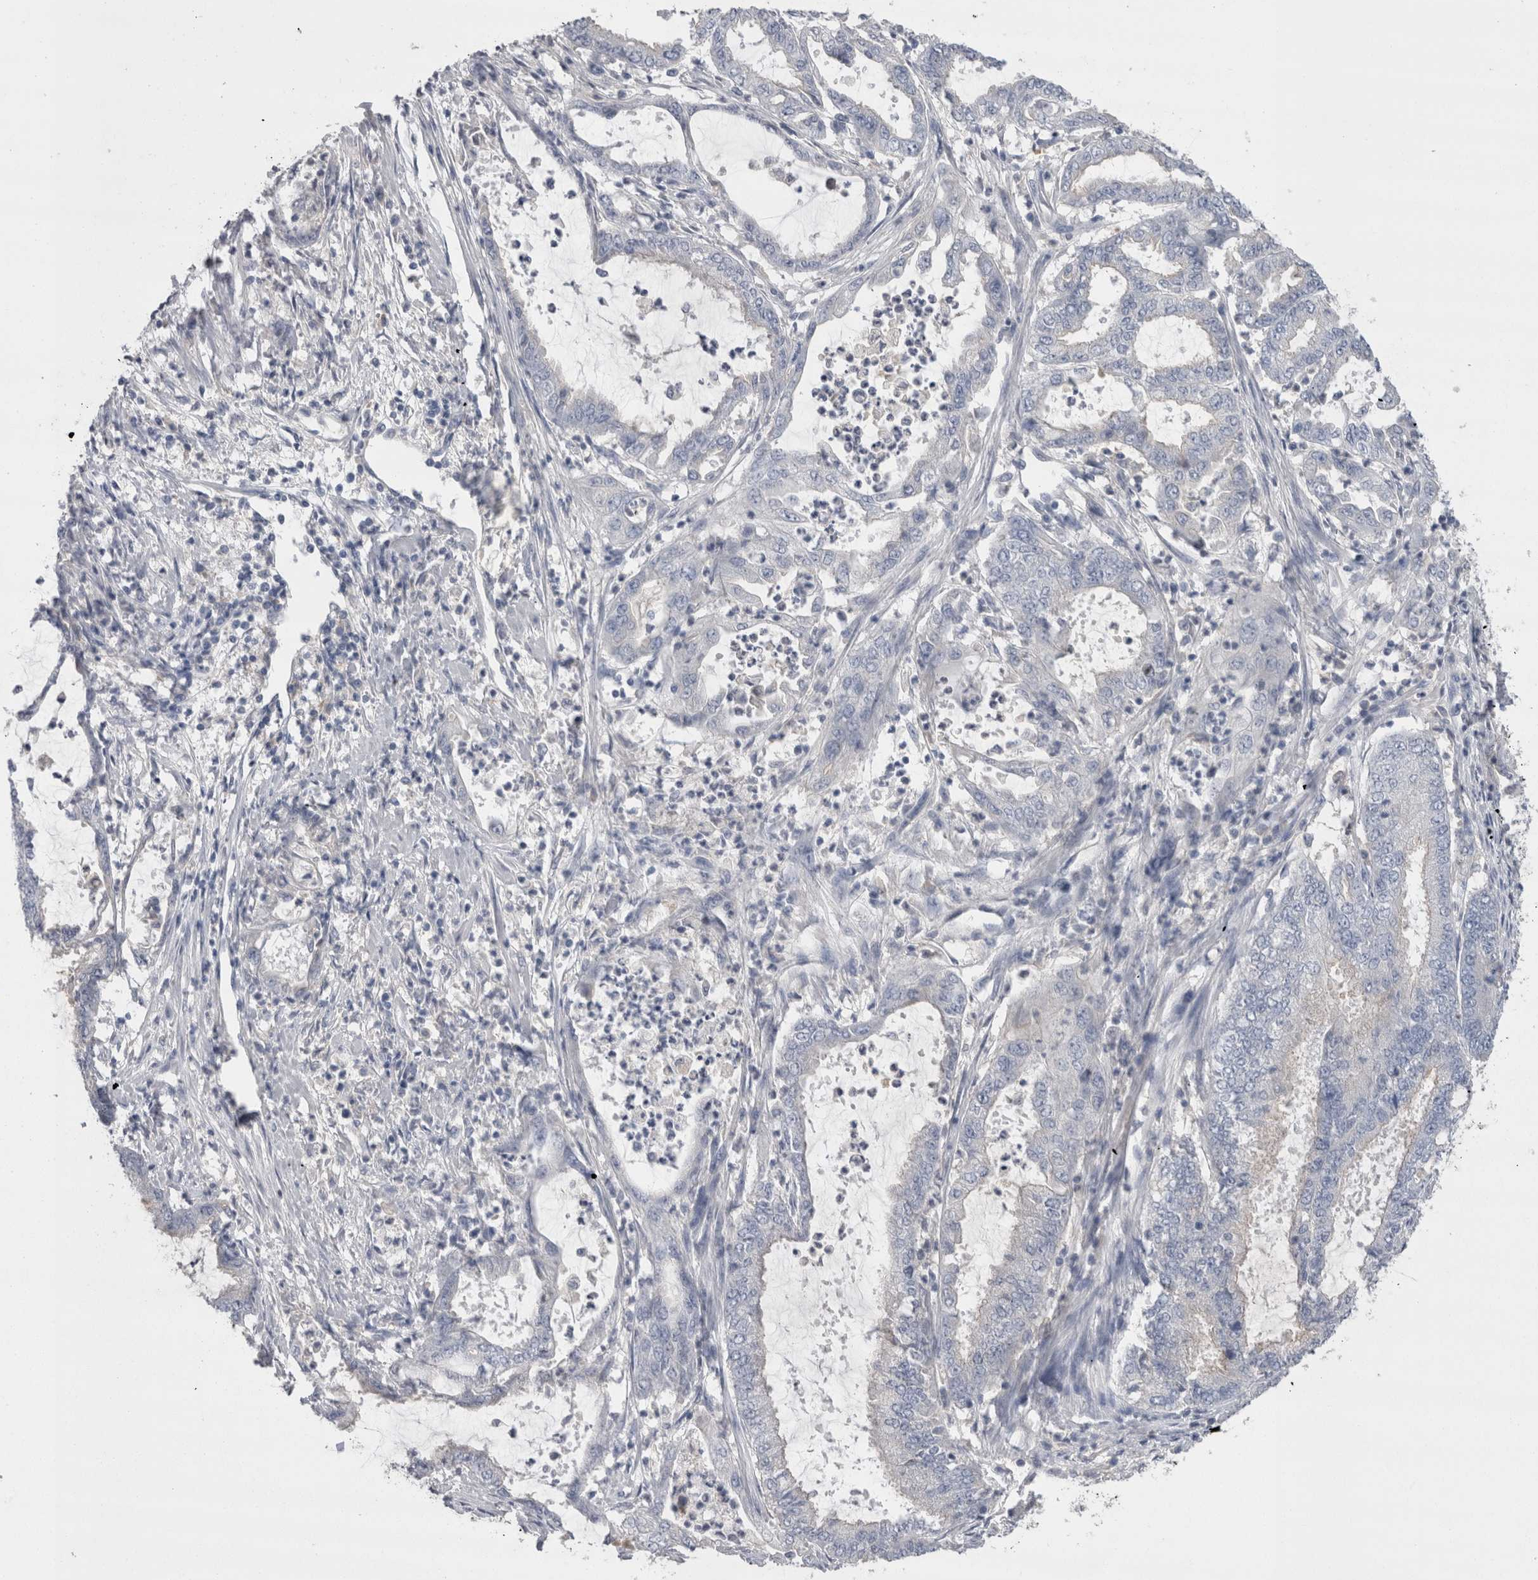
{"staining": {"intensity": "negative", "quantity": "none", "location": "none"}, "tissue": "endometrial cancer", "cell_type": "Tumor cells", "image_type": "cancer", "snomed": [{"axis": "morphology", "description": "Adenocarcinoma, NOS"}, {"axis": "topography", "description": "Endometrium"}], "caption": "DAB immunohistochemical staining of endometrial adenocarcinoma shows no significant expression in tumor cells.", "gene": "REG1A", "patient": {"sex": "female", "age": 51}}